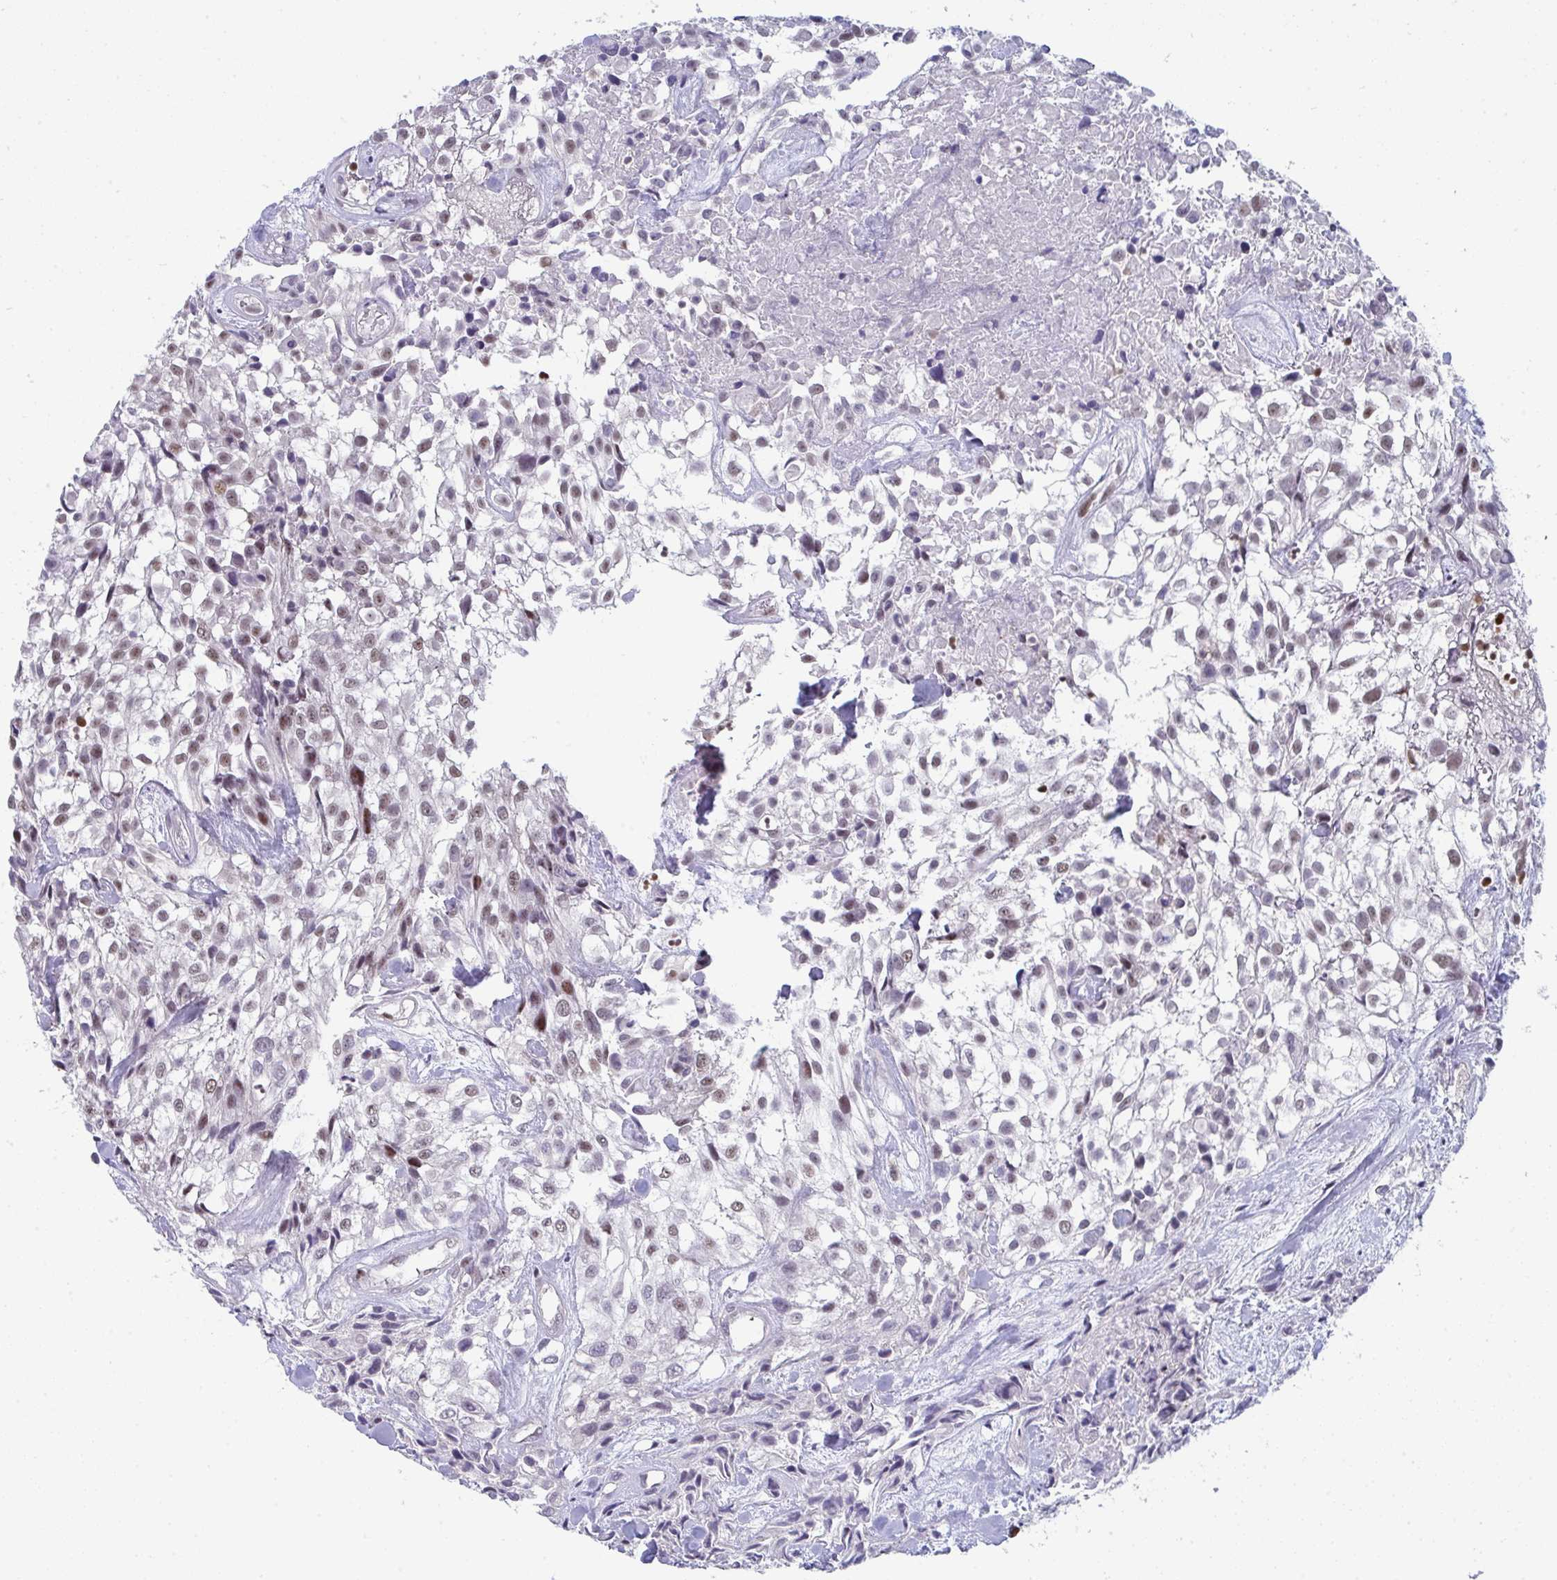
{"staining": {"intensity": "moderate", "quantity": "<25%", "location": "nuclear"}, "tissue": "urothelial cancer", "cell_type": "Tumor cells", "image_type": "cancer", "snomed": [{"axis": "morphology", "description": "Urothelial carcinoma, High grade"}, {"axis": "topography", "description": "Urinary bladder"}], "caption": "The immunohistochemical stain labels moderate nuclear staining in tumor cells of urothelial cancer tissue.", "gene": "JDP2", "patient": {"sex": "male", "age": 56}}